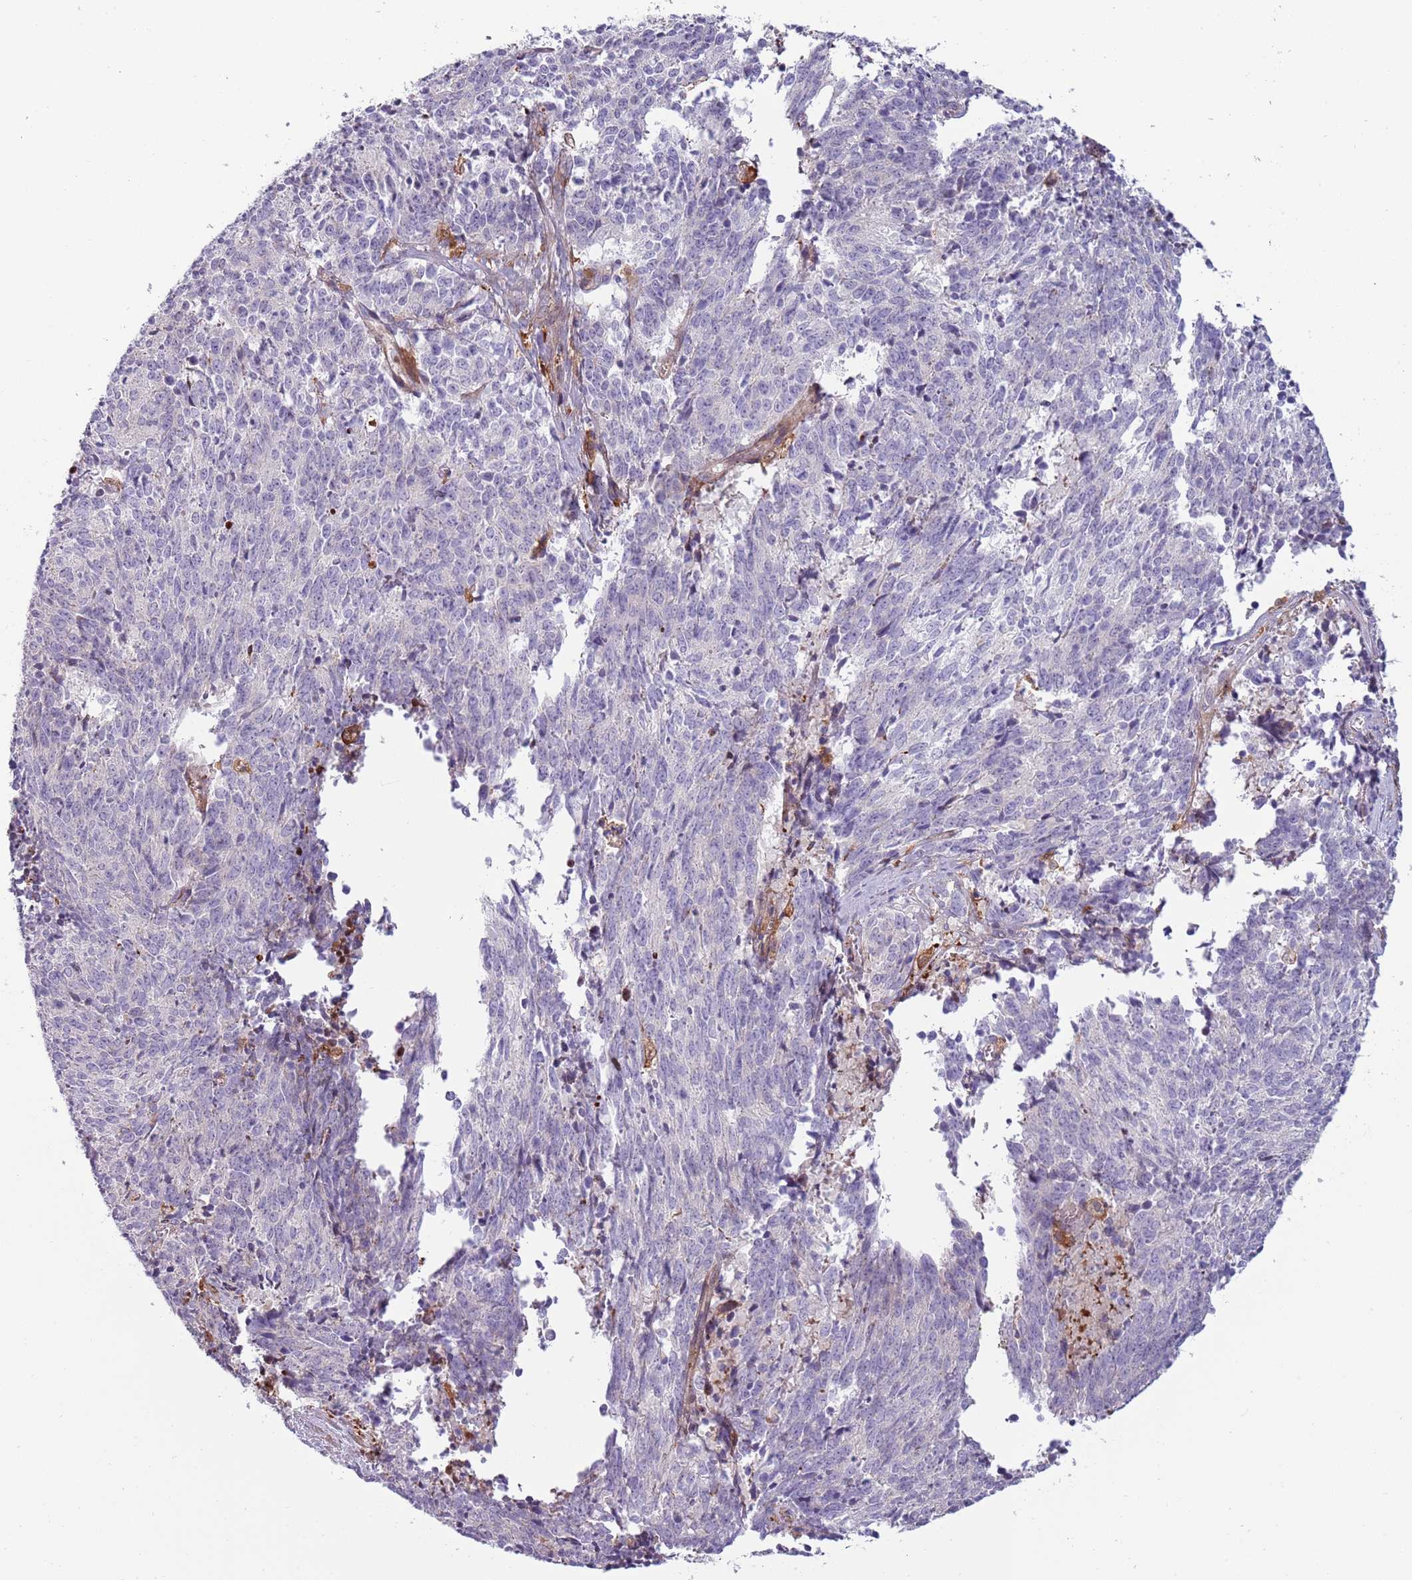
{"staining": {"intensity": "negative", "quantity": "none", "location": "none"}, "tissue": "cervical cancer", "cell_type": "Tumor cells", "image_type": "cancer", "snomed": [{"axis": "morphology", "description": "Squamous cell carcinoma, NOS"}, {"axis": "topography", "description": "Cervix"}], "caption": "There is no significant expression in tumor cells of cervical cancer.", "gene": "NADK", "patient": {"sex": "female", "age": 29}}